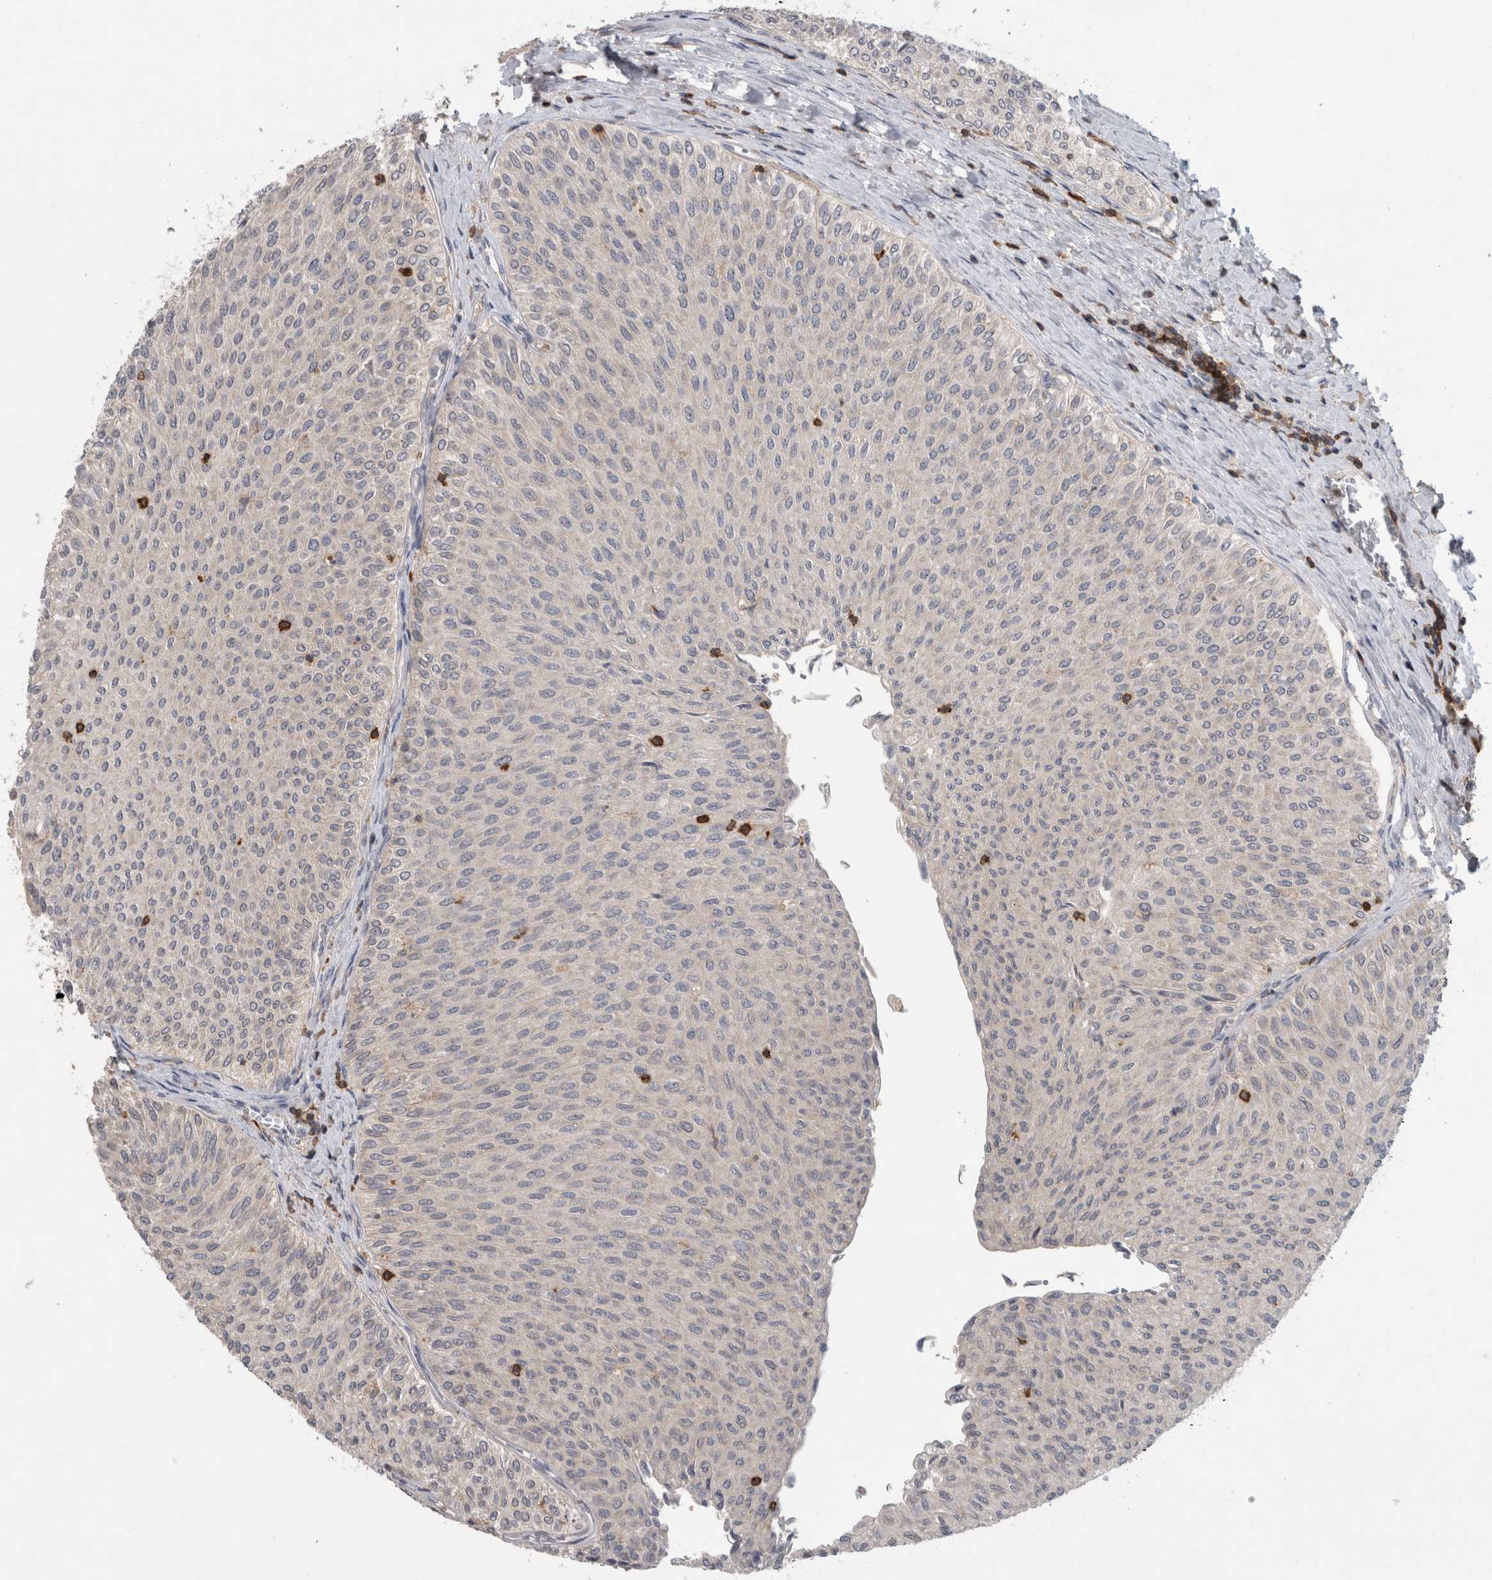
{"staining": {"intensity": "negative", "quantity": "none", "location": "none"}, "tissue": "urothelial cancer", "cell_type": "Tumor cells", "image_type": "cancer", "snomed": [{"axis": "morphology", "description": "Urothelial carcinoma, Low grade"}, {"axis": "topography", "description": "Urinary bladder"}], "caption": "Tumor cells show no significant staining in urothelial cancer.", "gene": "GFRA2", "patient": {"sex": "male", "age": 78}}